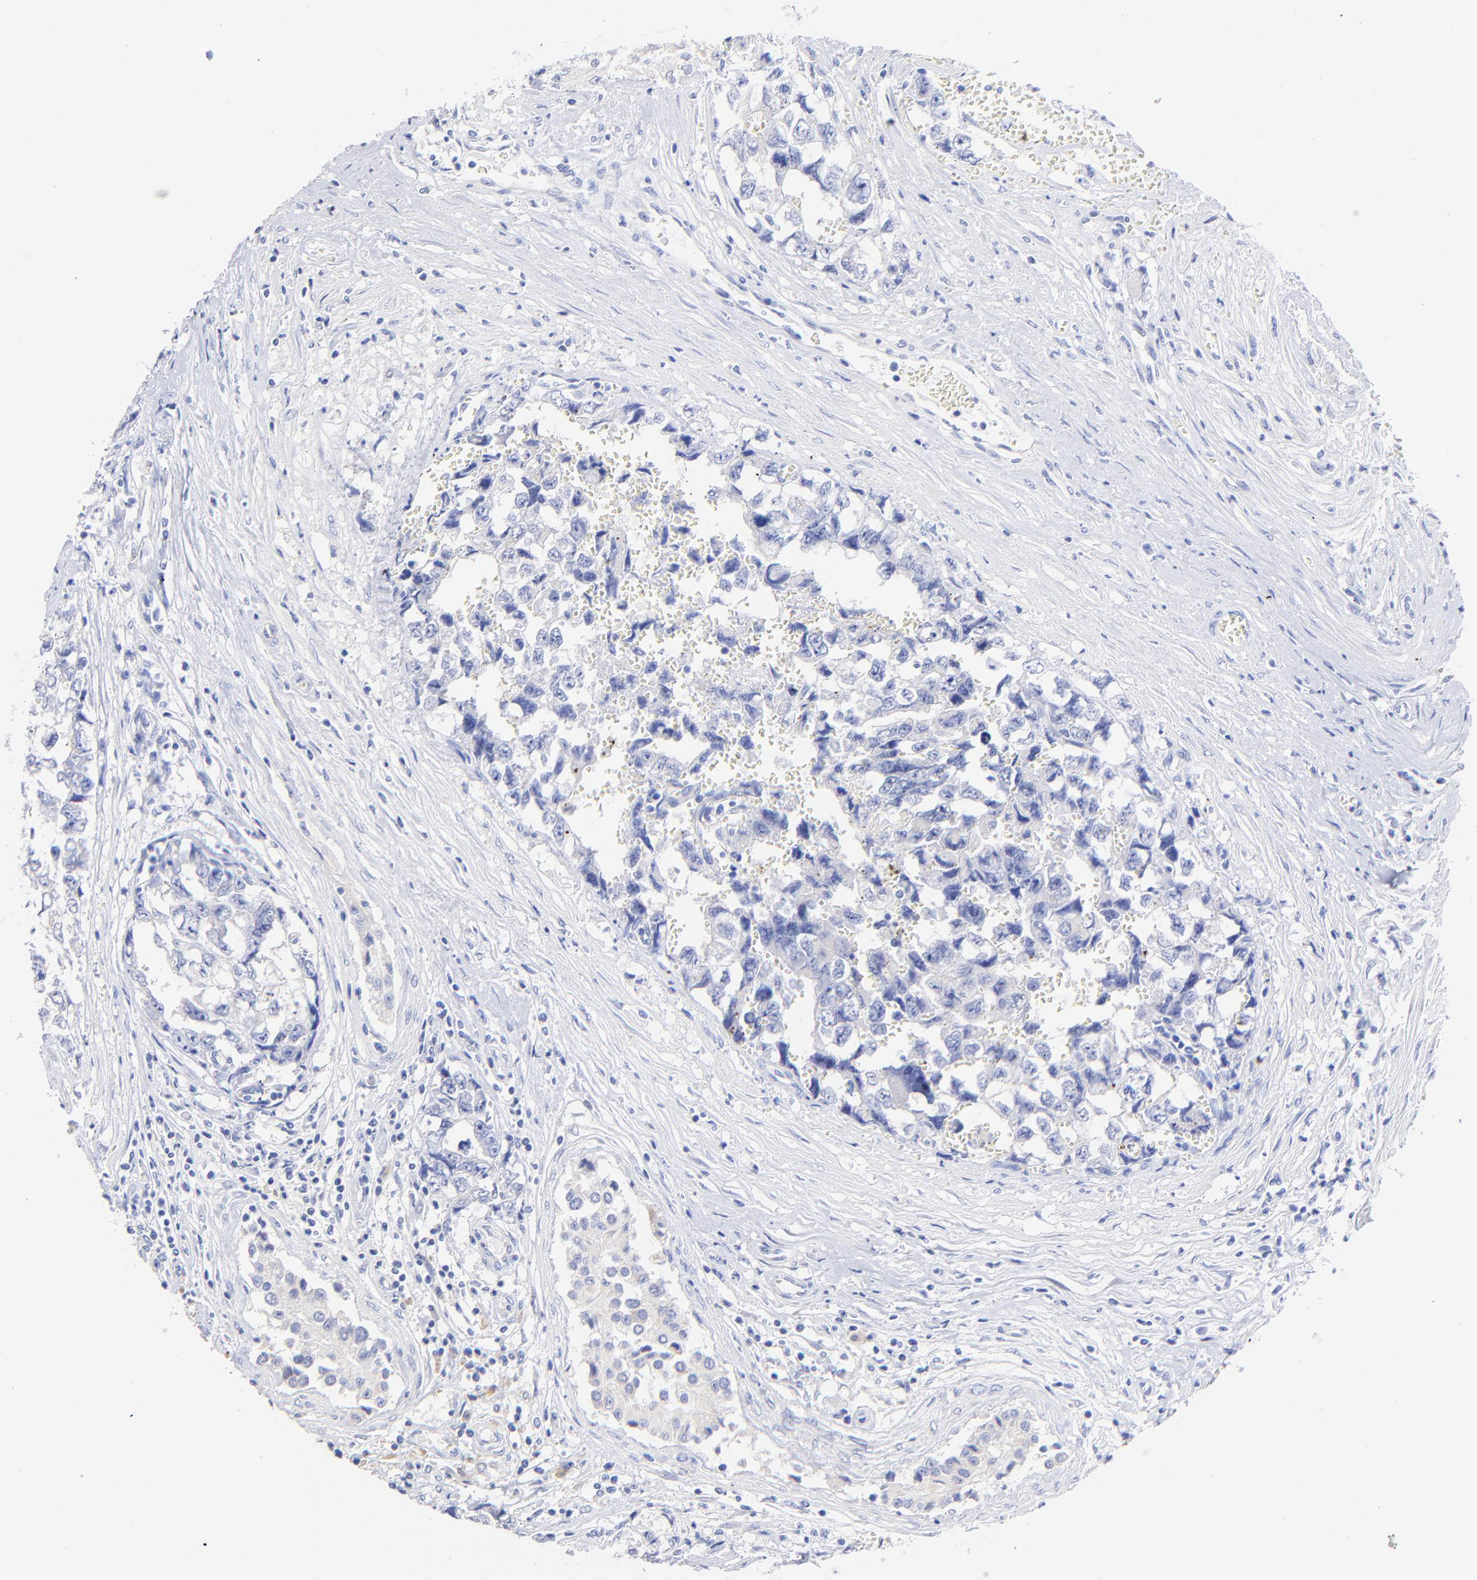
{"staining": {"intensity": "negative", "quantity": "none", "location": "none"}, "tissue": "testis cancer", "cell_type": "Tumor cells", "image_type": "cancer", "snomed": [{"axis": "morphology", "description": "Carcinoma, Embryonal, NOS"}, {"axis": "topography", "description": "Testis"}], "caption": "IHC histopathology image of human testis cancer (embryonal carcinoma) stained for a protein (brown), which exhibits no positivity in tumor cells.", "gene": "CFAP57", "patient": {"sex": "male", "age": 31}}